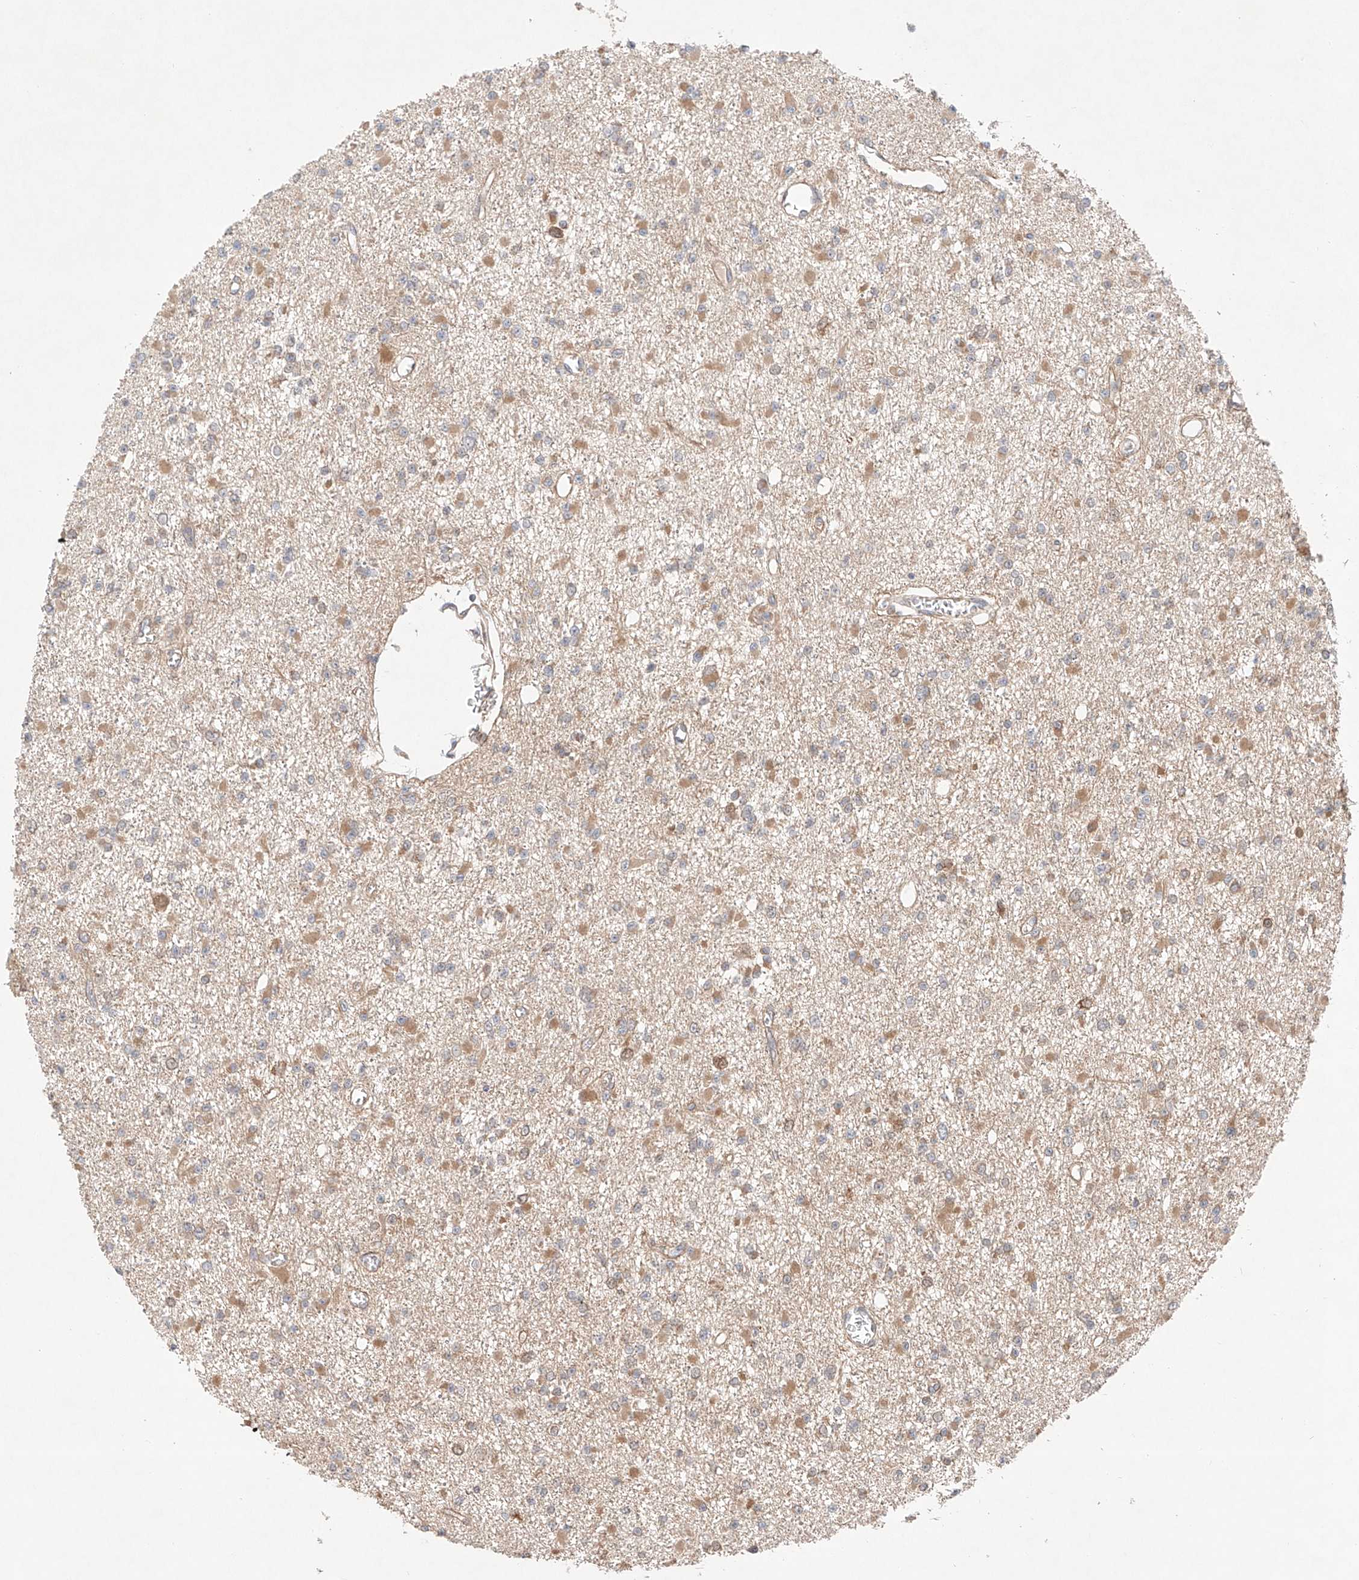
{"staining": {"intensity": "negative", "quantity": "none", "location": "none"}, "tissue": "glioma", "cell_type": "Tumor cells", "image_type": "cancer", "snomed": [{"axis": "morphology", "description": "Glioma, malignant, Low grade"}, {"axis": "topography", "description": "Brain"}], "caption": "Tumor cells show no significant positivity in glioma.", "gene": "TSR2", "patient": {"sex": "female", "age": 22}}